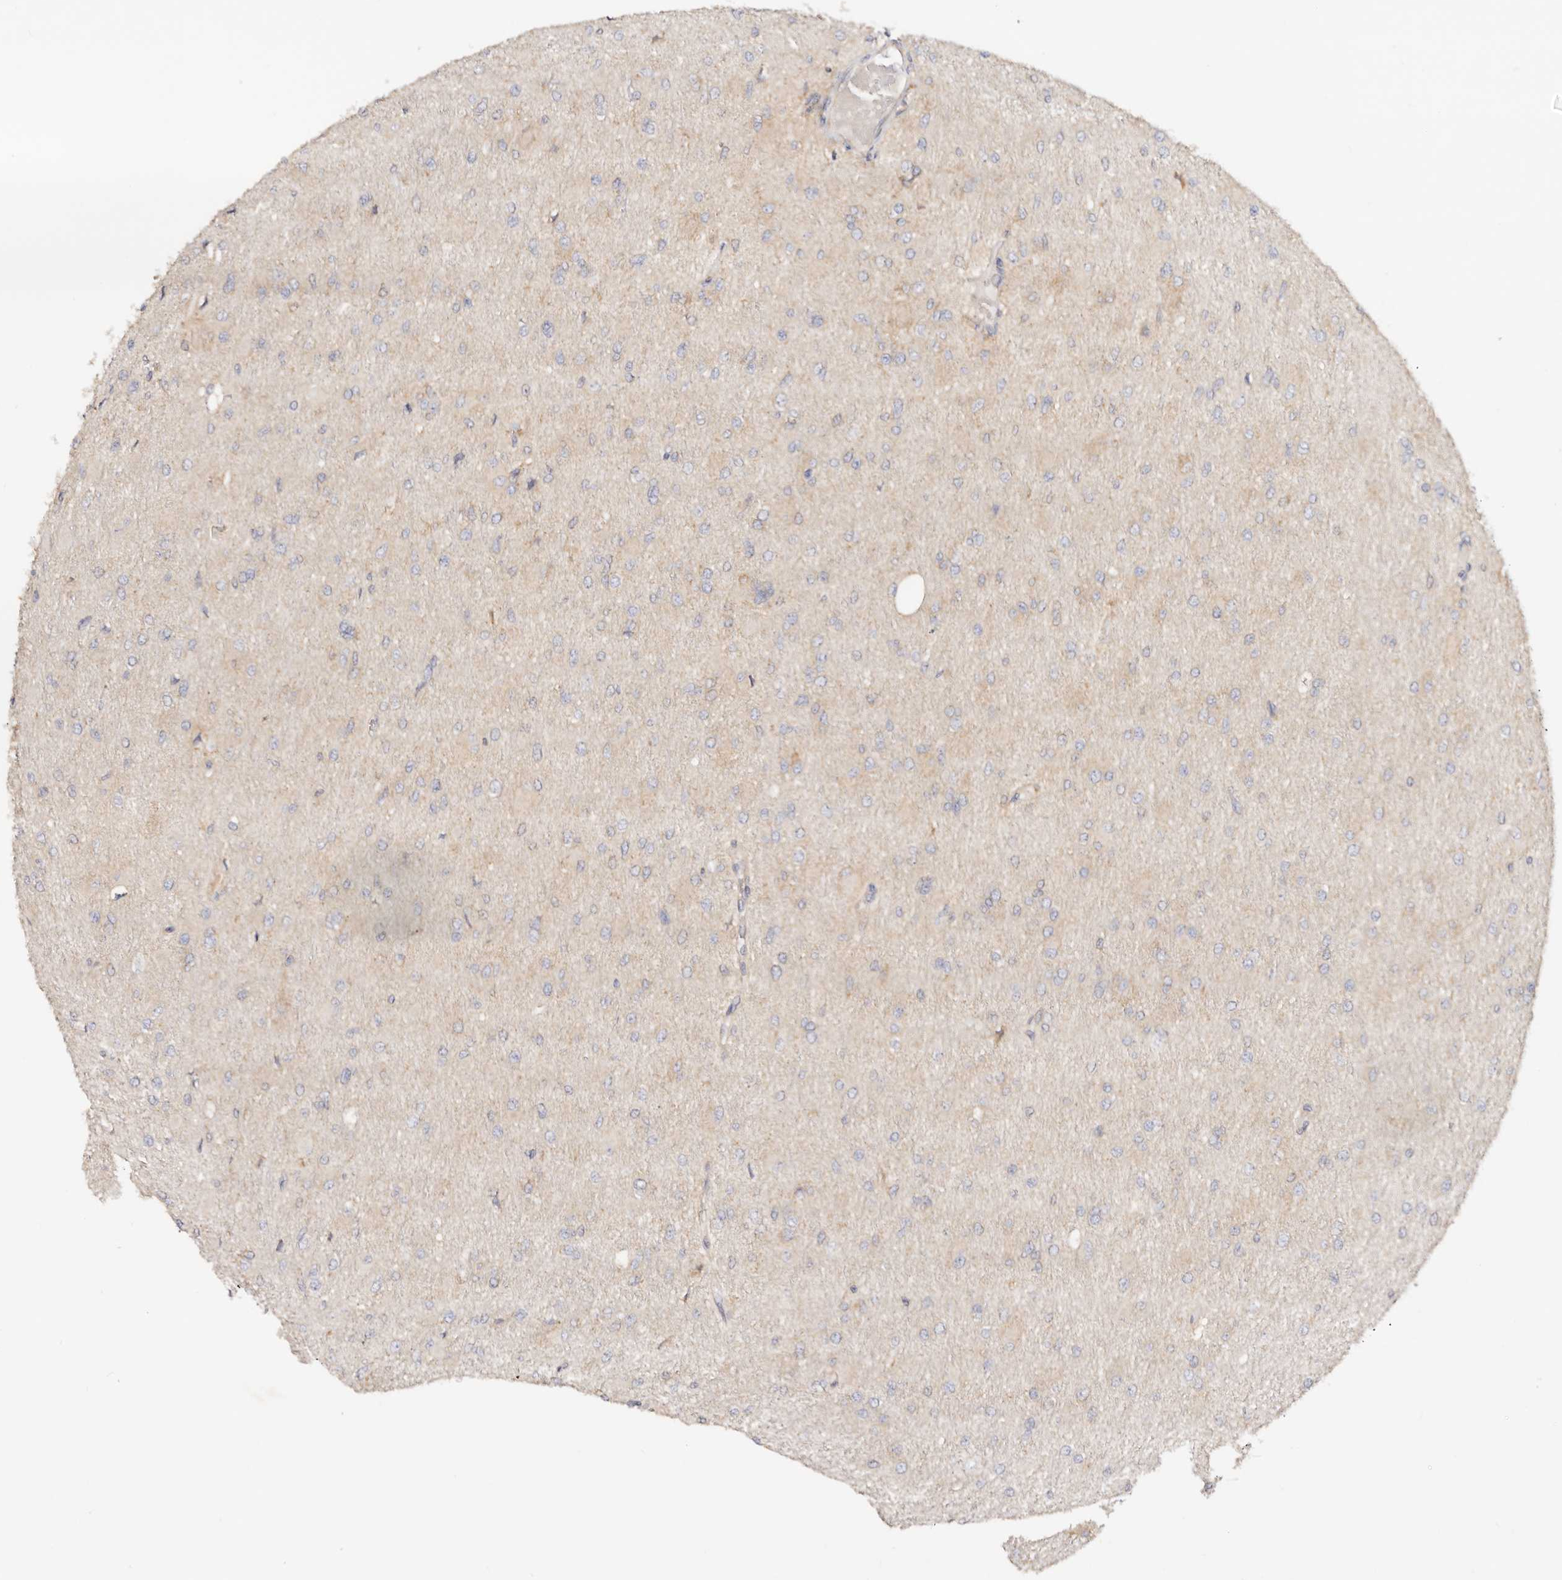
{"staining": {"intensity": "weak", "quantity": "25%-75%", "location": "cytoplasmic/membranous"}, "tissue": "glioma", "cell_type": "Tumor cells", "image_type": "cancer", "snomed": [{"axis": "morphology", "description": "Glioma, malignant, High grade"}, {"axis": "topography", "description": "Cerebral cortex"}], "caption": "A histopathology image of human glioma stained for a protein reveals weak cytoplasmic/membranous brown staining in tumor cells.", "gene": "GNA13", "patient": {"sex": "female", "age": 36}}